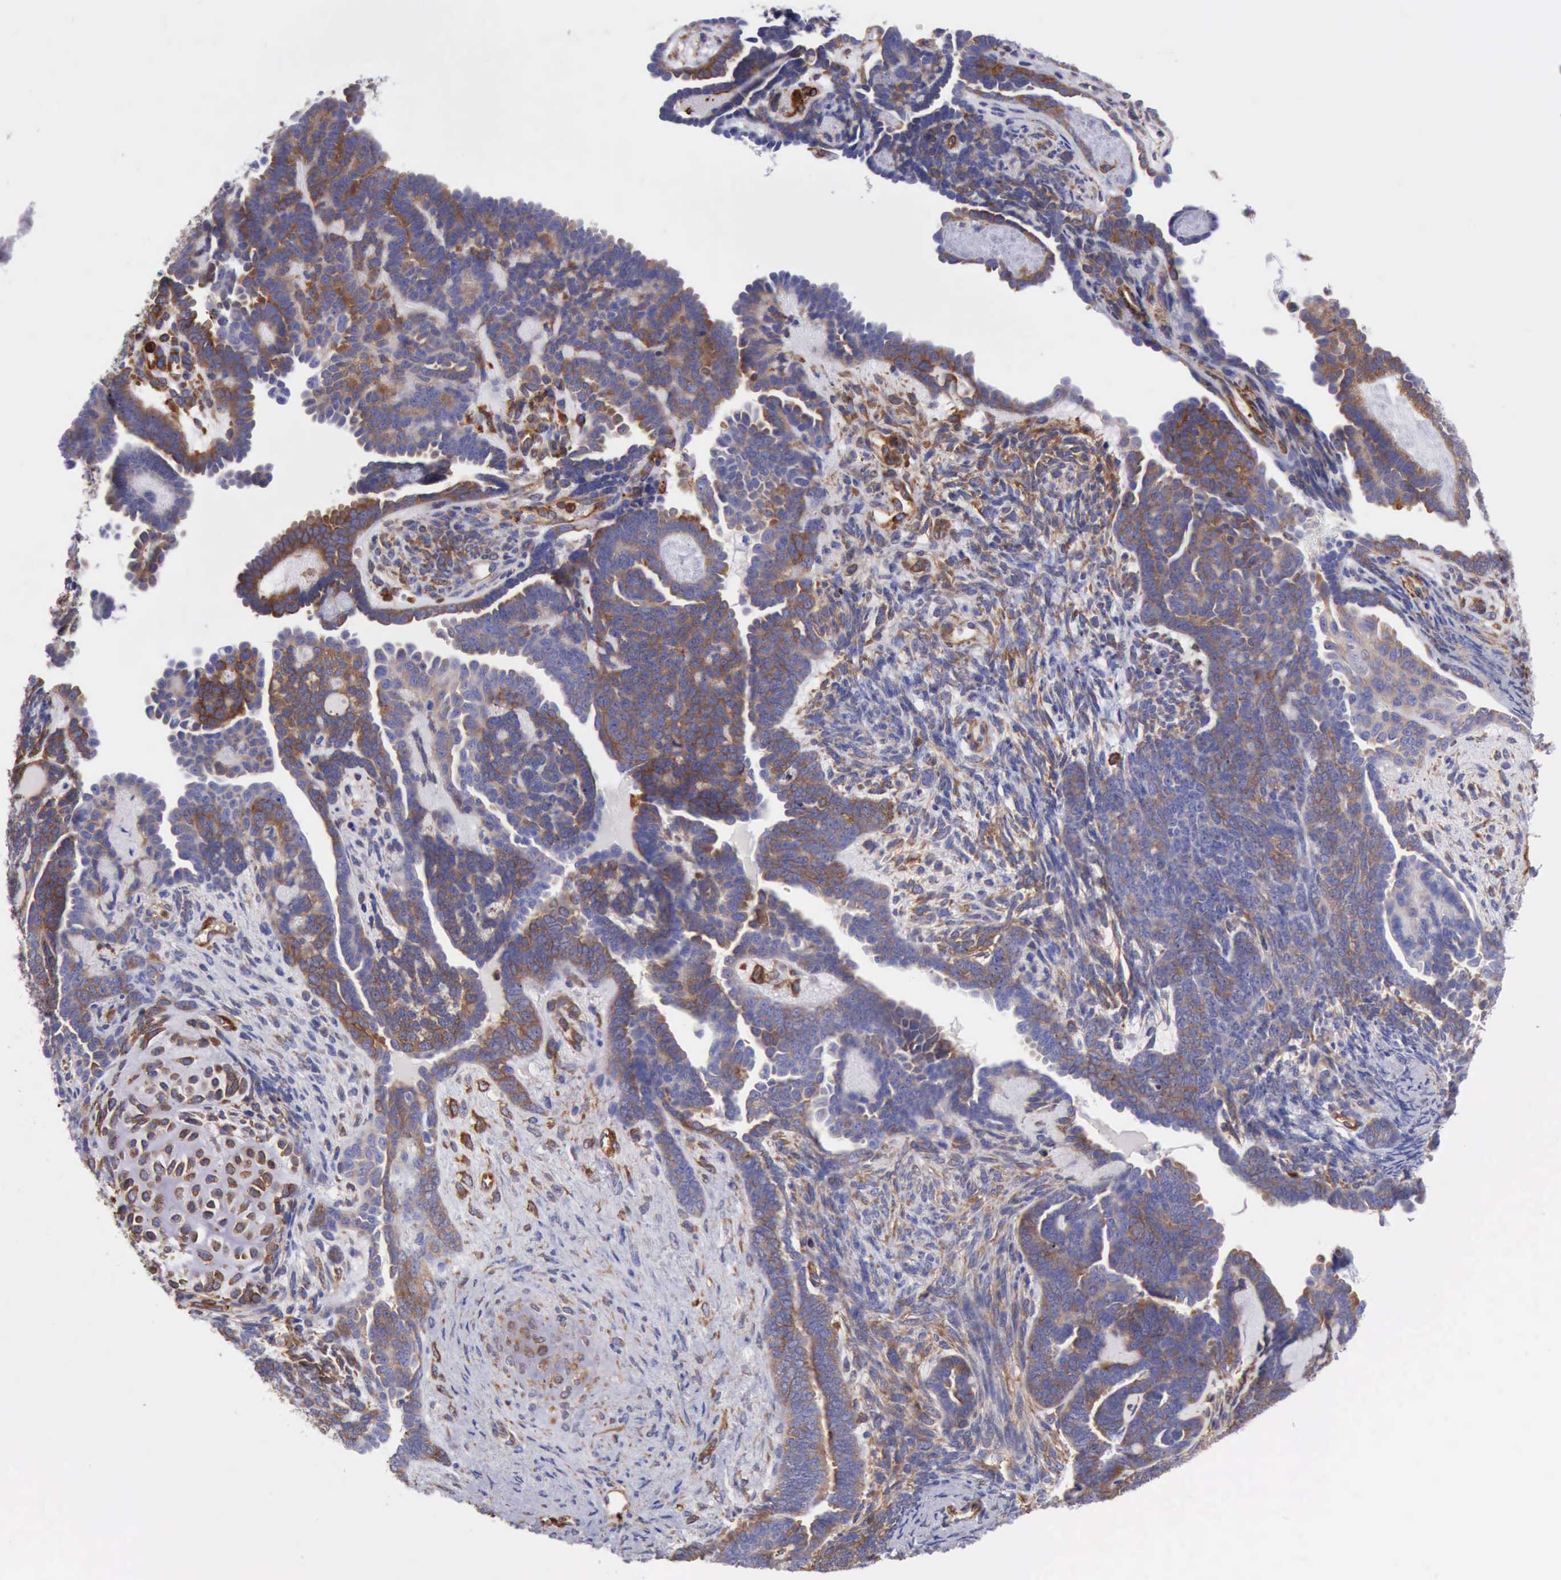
{"staining": {"intensity": "moderate", "quantity": "<25%", "location": "cytoplasmic/membranous"}, "tissue": "endometrial cancer", "cell_type": "Tumor cells", "image_type": "cancer", "snomed": [{"axis": "morphology", "description": "Neoplasm, malignant, NOS"}, {"axis": "topography", "description": "Endometrium"}], "caption": "A high-resolution photomicrograph shows immunohistochemistry (IHC) staining of endometrial cancer (malignant neoplasm), which demonstrates moderate cytoplasmic/membranous expression in about <25% of tumor cells. (brown staining indicates protein expression, while blue staining denotes nuclei).", "gene": "FLNA", "patient": {"sex": "female", "age": 74}}